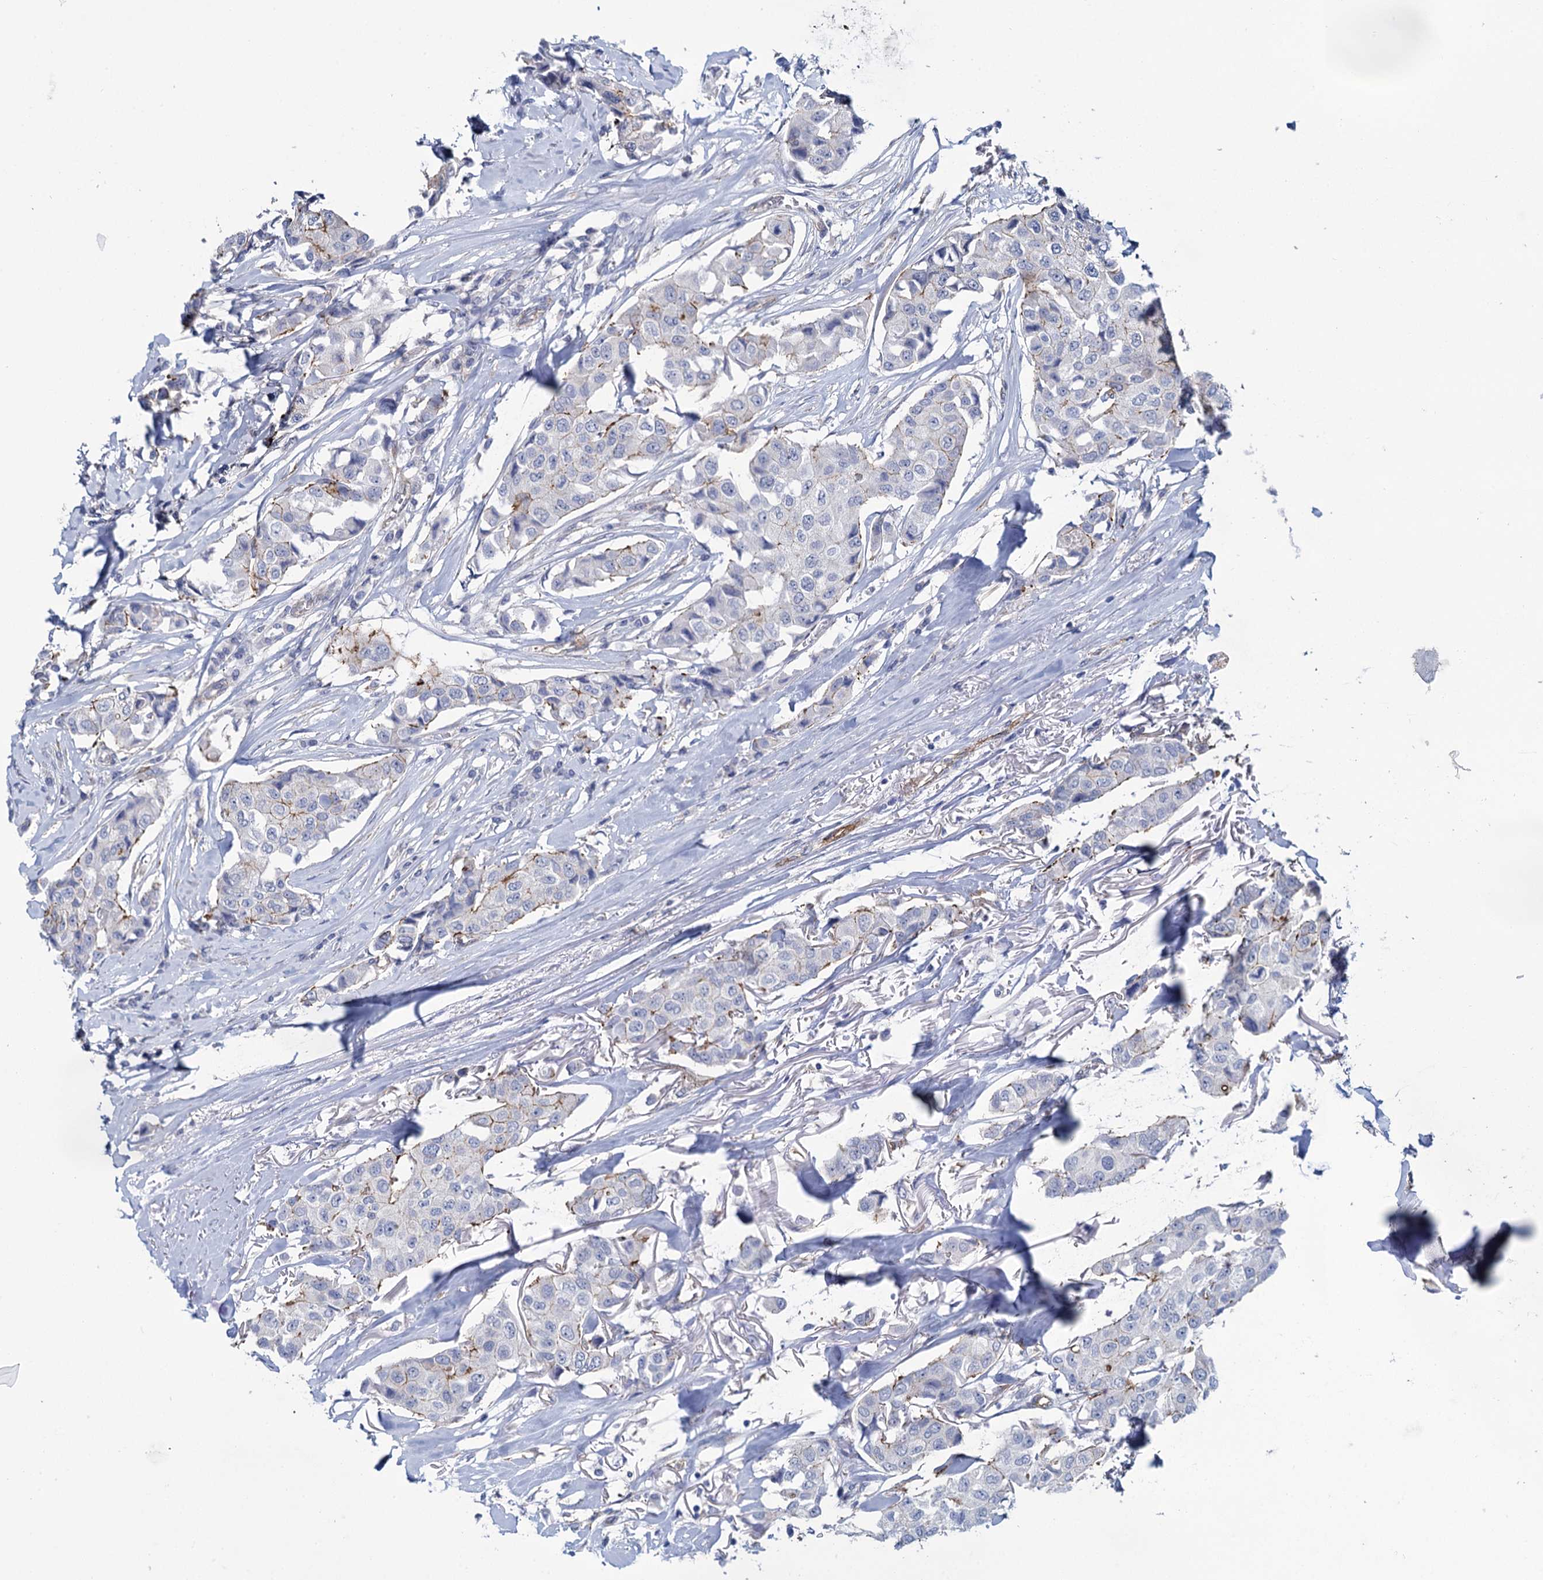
{"staining": {"intensity": "negative", "quantity": "none", "location": "none"}, "tissue": "breast cancer", "cell_type": "Tumor cells", "image_type": "cancer", "snomed": [{"axis": "morphology", "description": "Duct carcinoma"}, {"axis": "topography", "description": "Breast"}], "caption": "A histopathology image of human breast cancer is negative for staining in tumor cells.", "gene": "SNCG", "patient": {"sex": "female", "age": 80}}